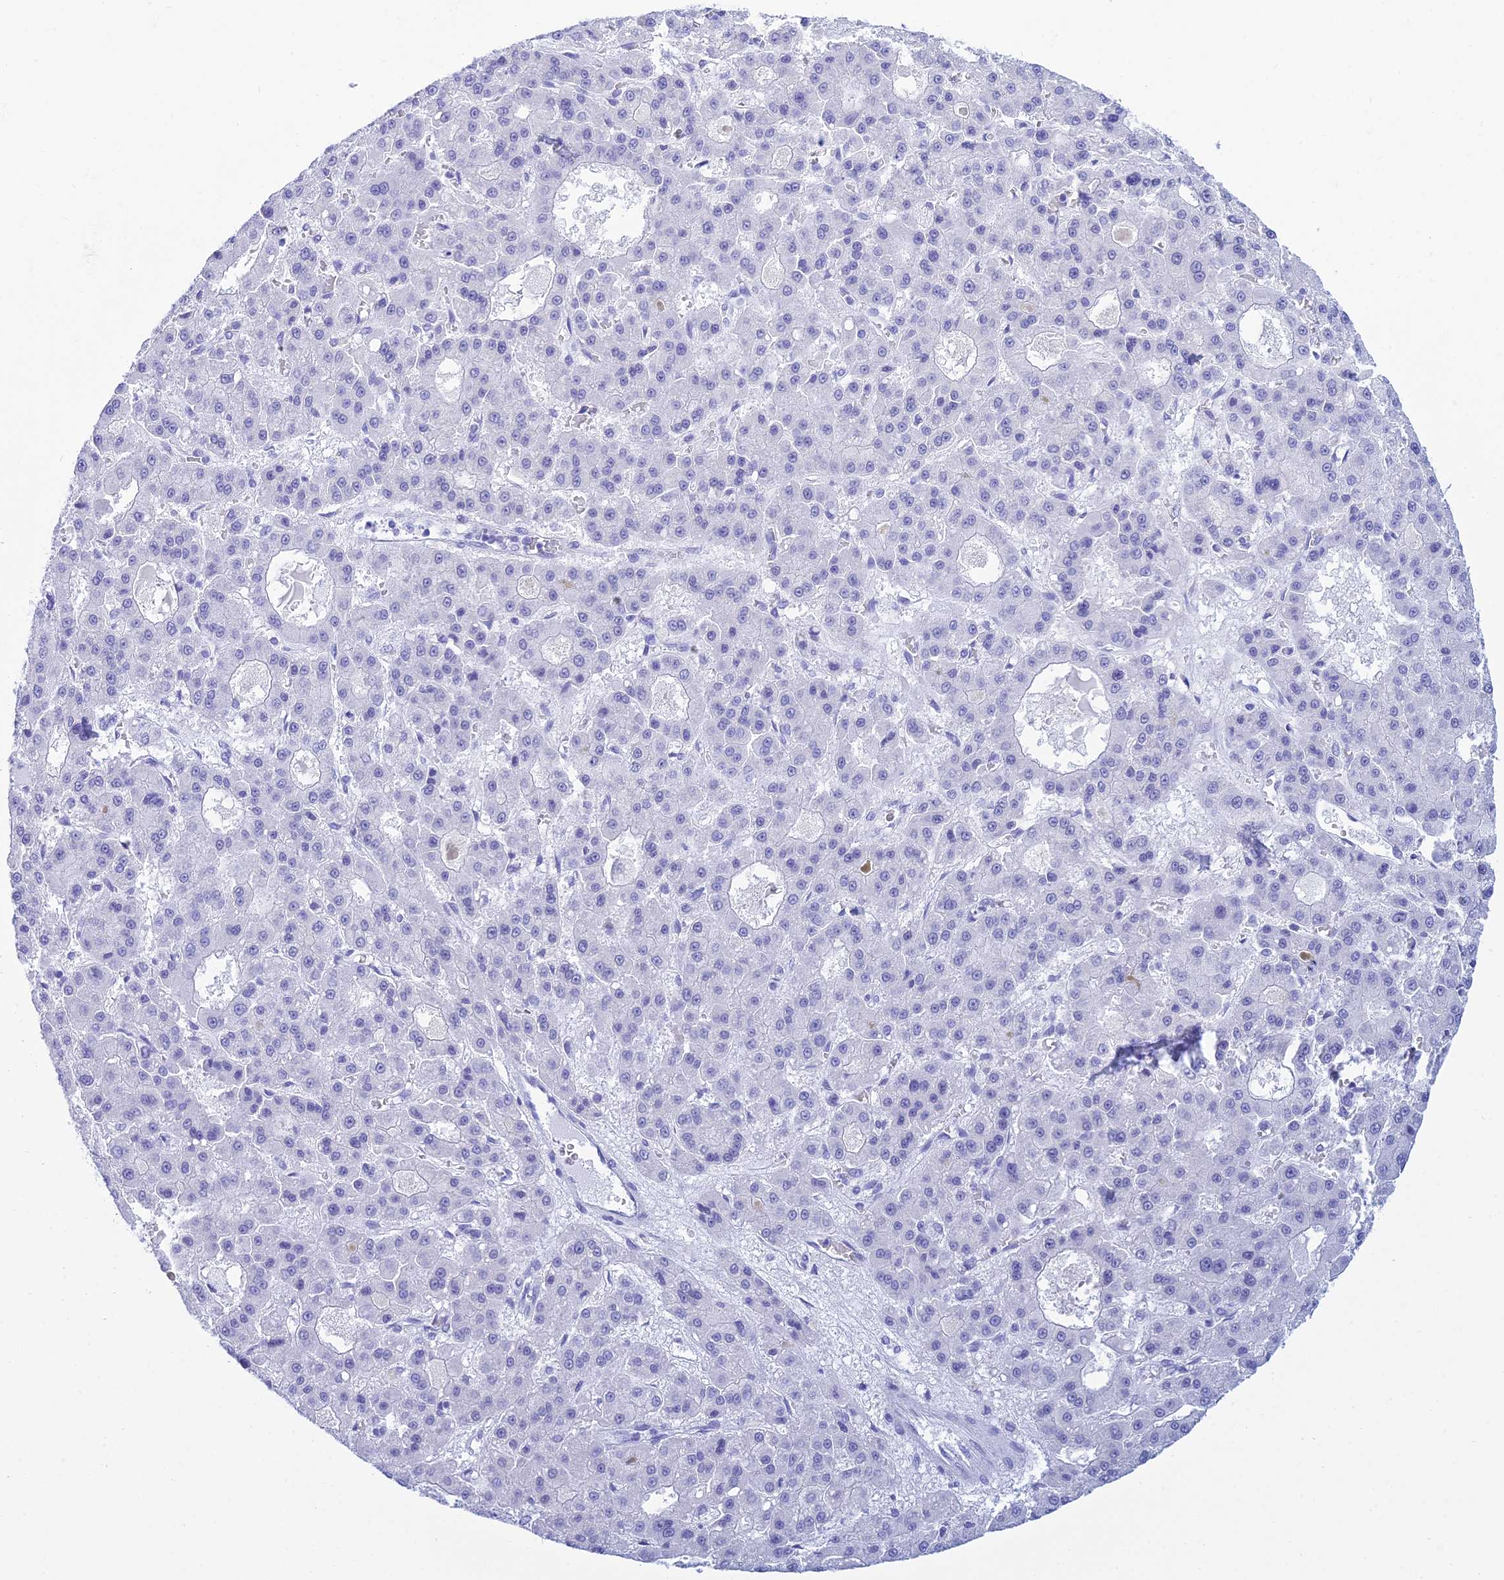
{"staining": {"intensity": "negative", "quantity": "none", "location": "none"}, "tissue": "liver cancer", "cell_type": "Tumor cells", "image_type": "cancer", "snomed": [{"axis": "morphology", "description": "Carcinoma, Hepatocellular, NOS"}, {"axis": "topography", "description": "Liver"}], "caption": "Tumor cells show no significant protein staining in liver cancer.", "gene": "PATE4", "patient": {"sex": "male", "age": 70}}